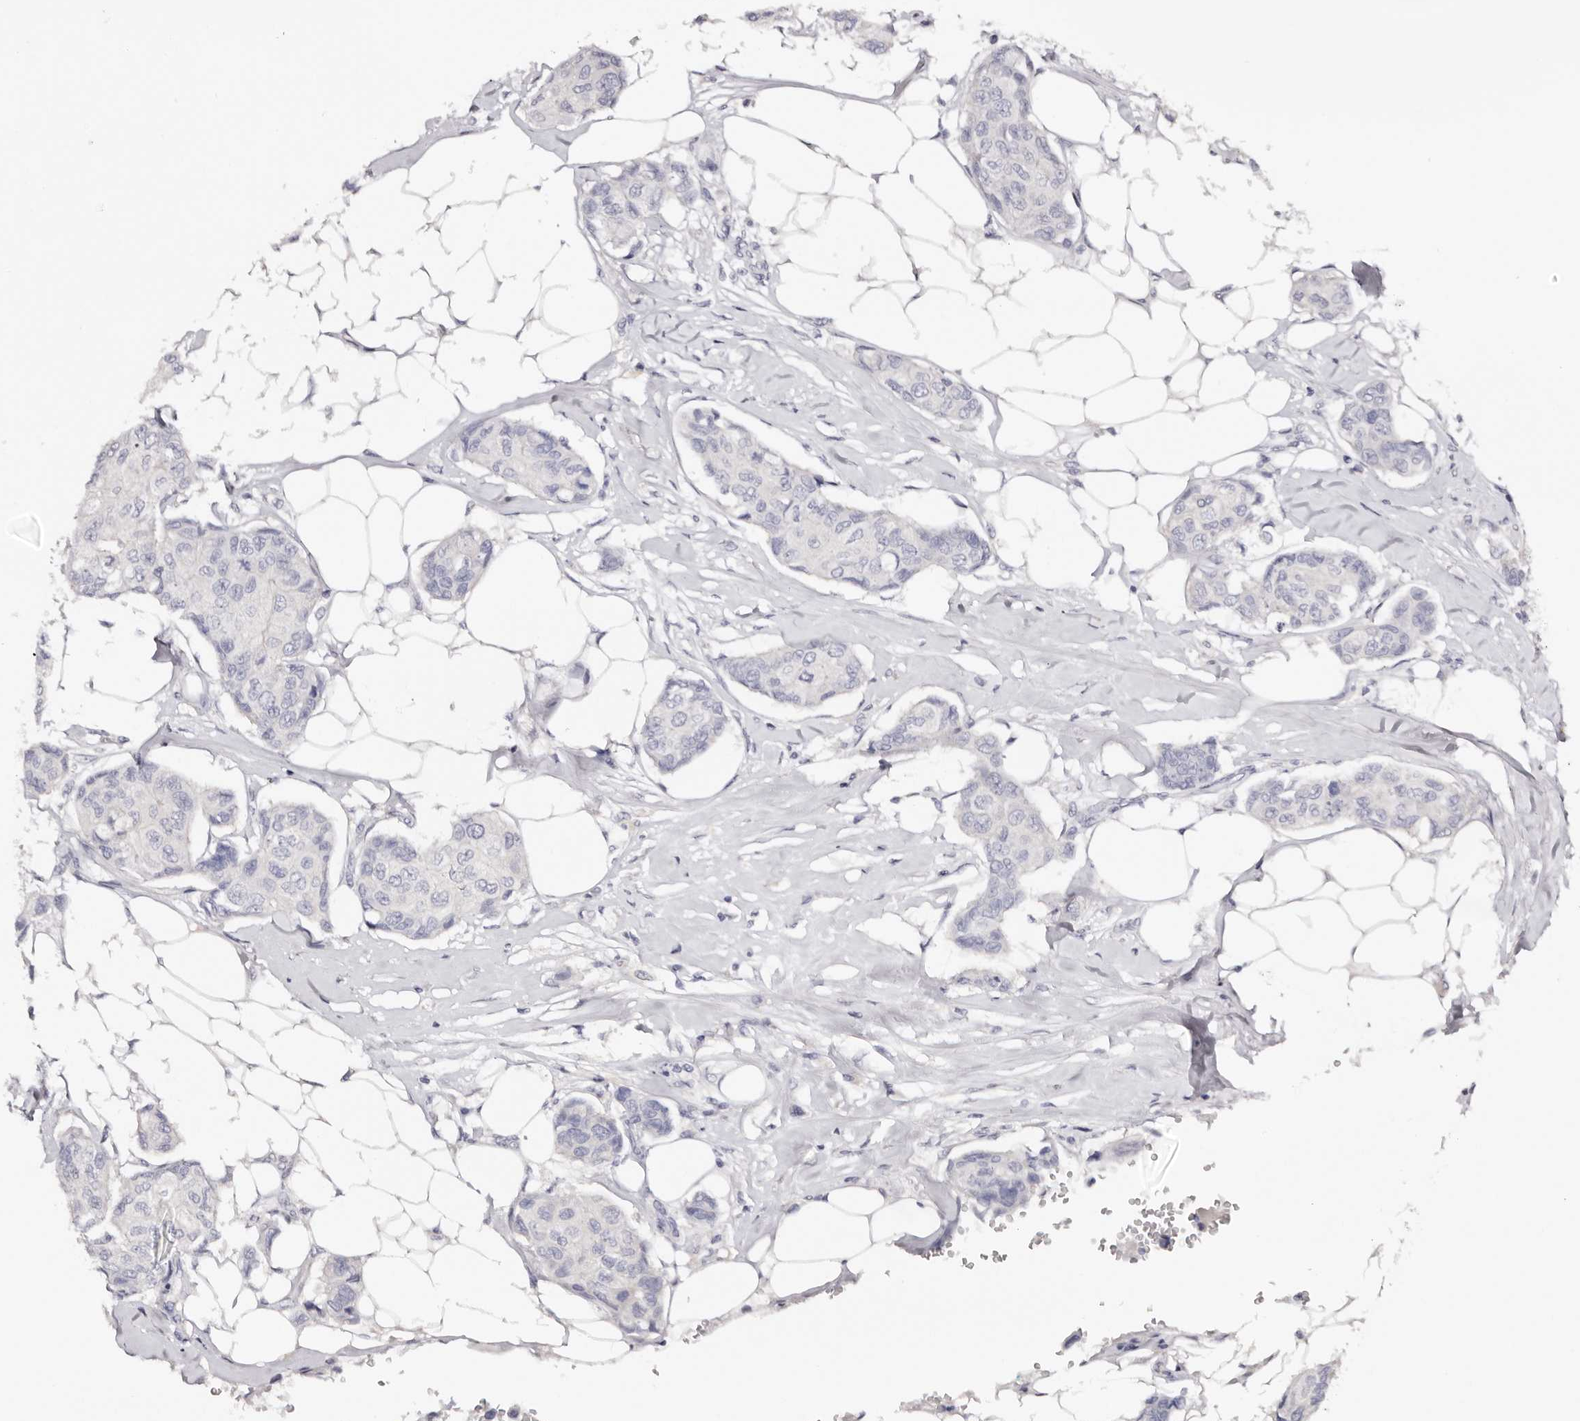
{"staining": {"intensity": "negative", "quantity": "none", "location": "none"}, "tissue": "breast cancer", "cell_type": "Tumor cells", "image_type": "cancer", "snomed": [{"axis": "morphology", "description": "Duct carcinoma"}, {"axis": "topography", "description": "Breast"}], "caption": "Protein analysis of infiltrating ductal carcinoma (breast) reveals no significant positivity in tumor cells.", "gene": "ROM1", "patient": {"sex": "female", "age": 80}}